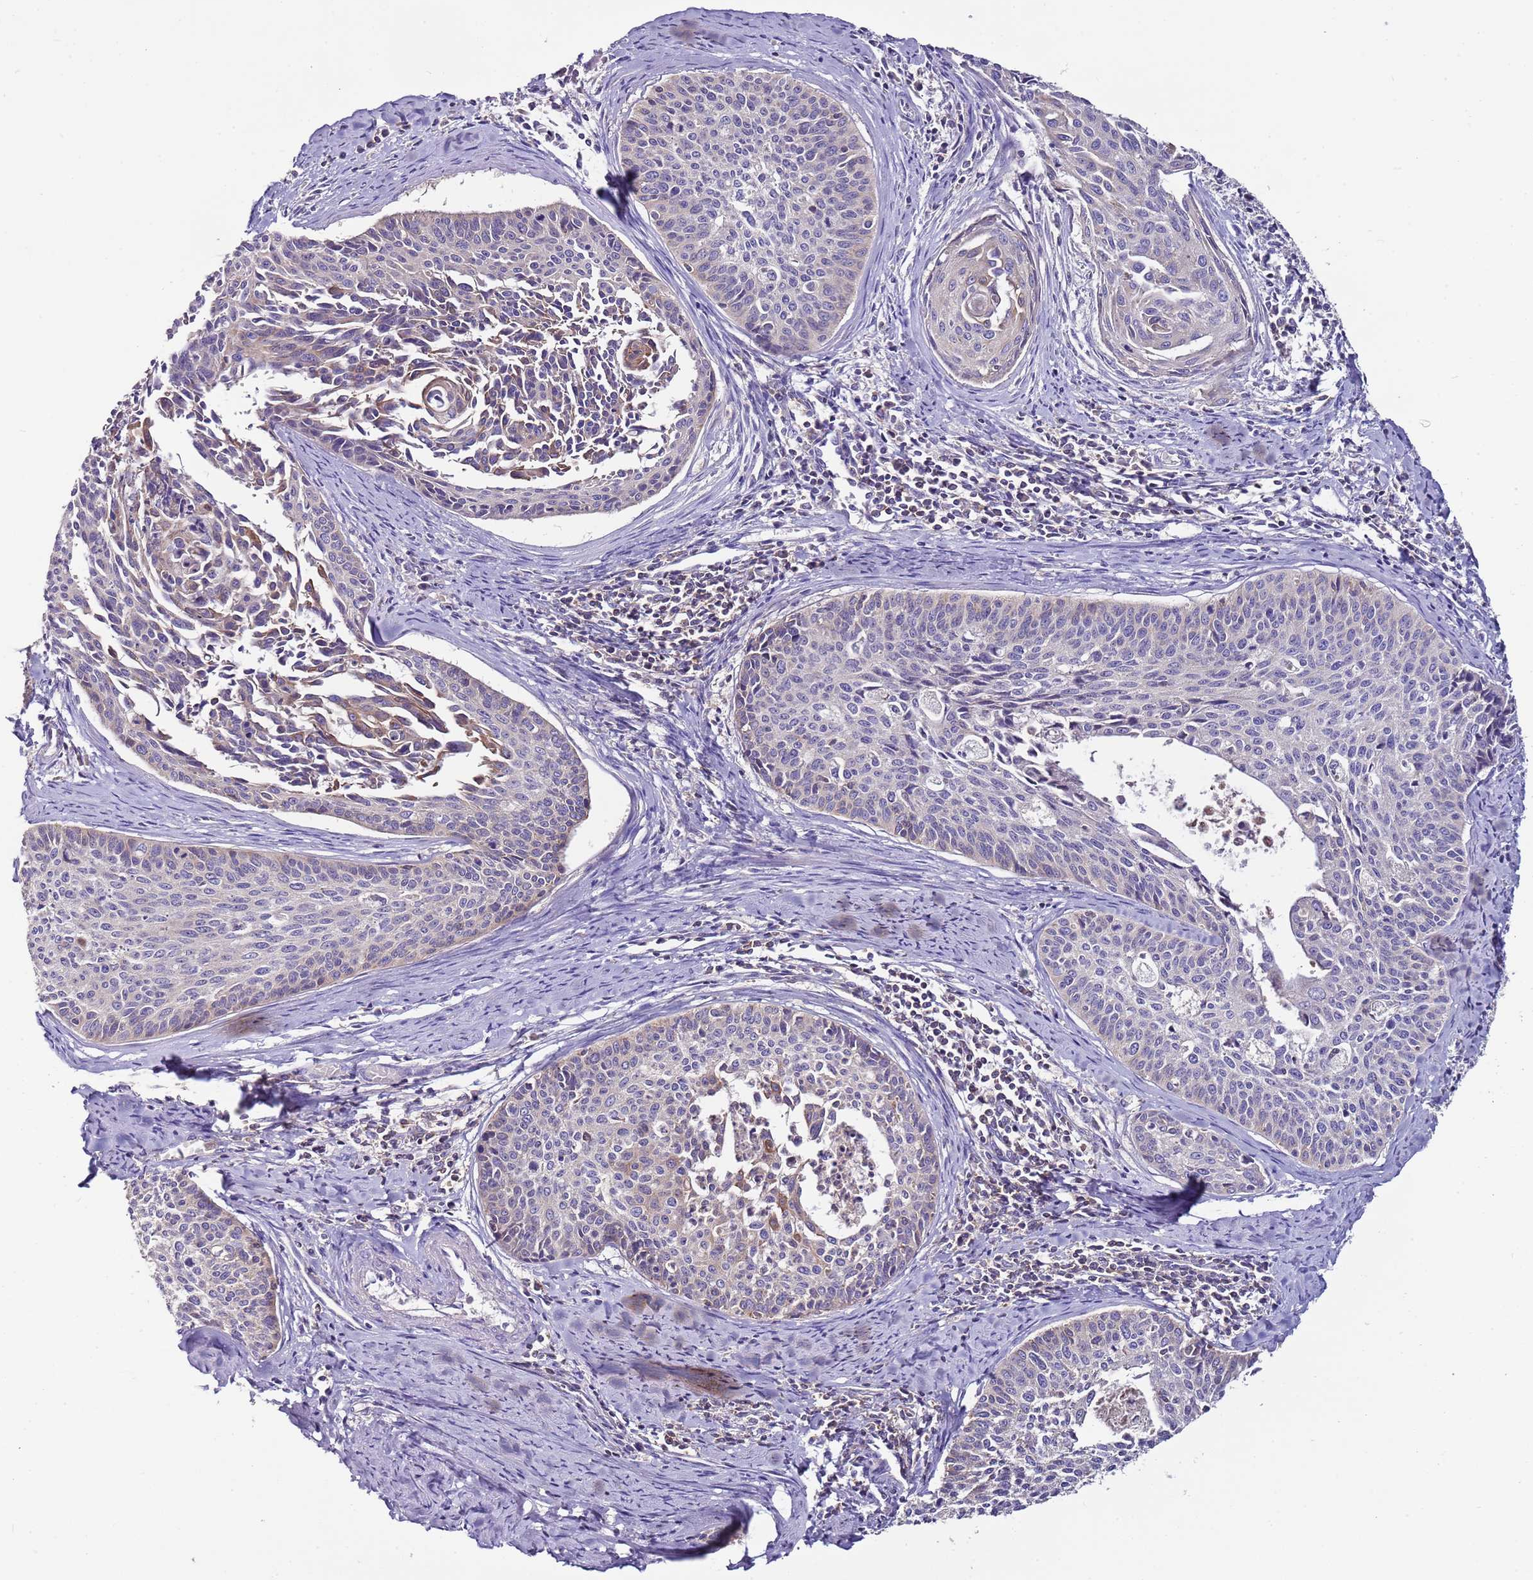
{"staining": {"intensity": "negative", "quantity": "none", "location": "none"}, "tissue": "cervical cancer", "cell_type": "Tumor cells", "image_type": "cancer", "snomed": [{"axis": "morphology", "description": "Squamous cell carcinoma, NOS"}, {"axis": "topography", "description": "Cervix"}], "caption": "The IHC micrograph has no significant expression in tumor cells of cervical squamous cell carcinoma tissue. (Brightfield microscopy of DAB immunohistochemistry (IHC) at high magnification).", "gene": "IGIP", "patient": {"sex": "female", "age": 55}}